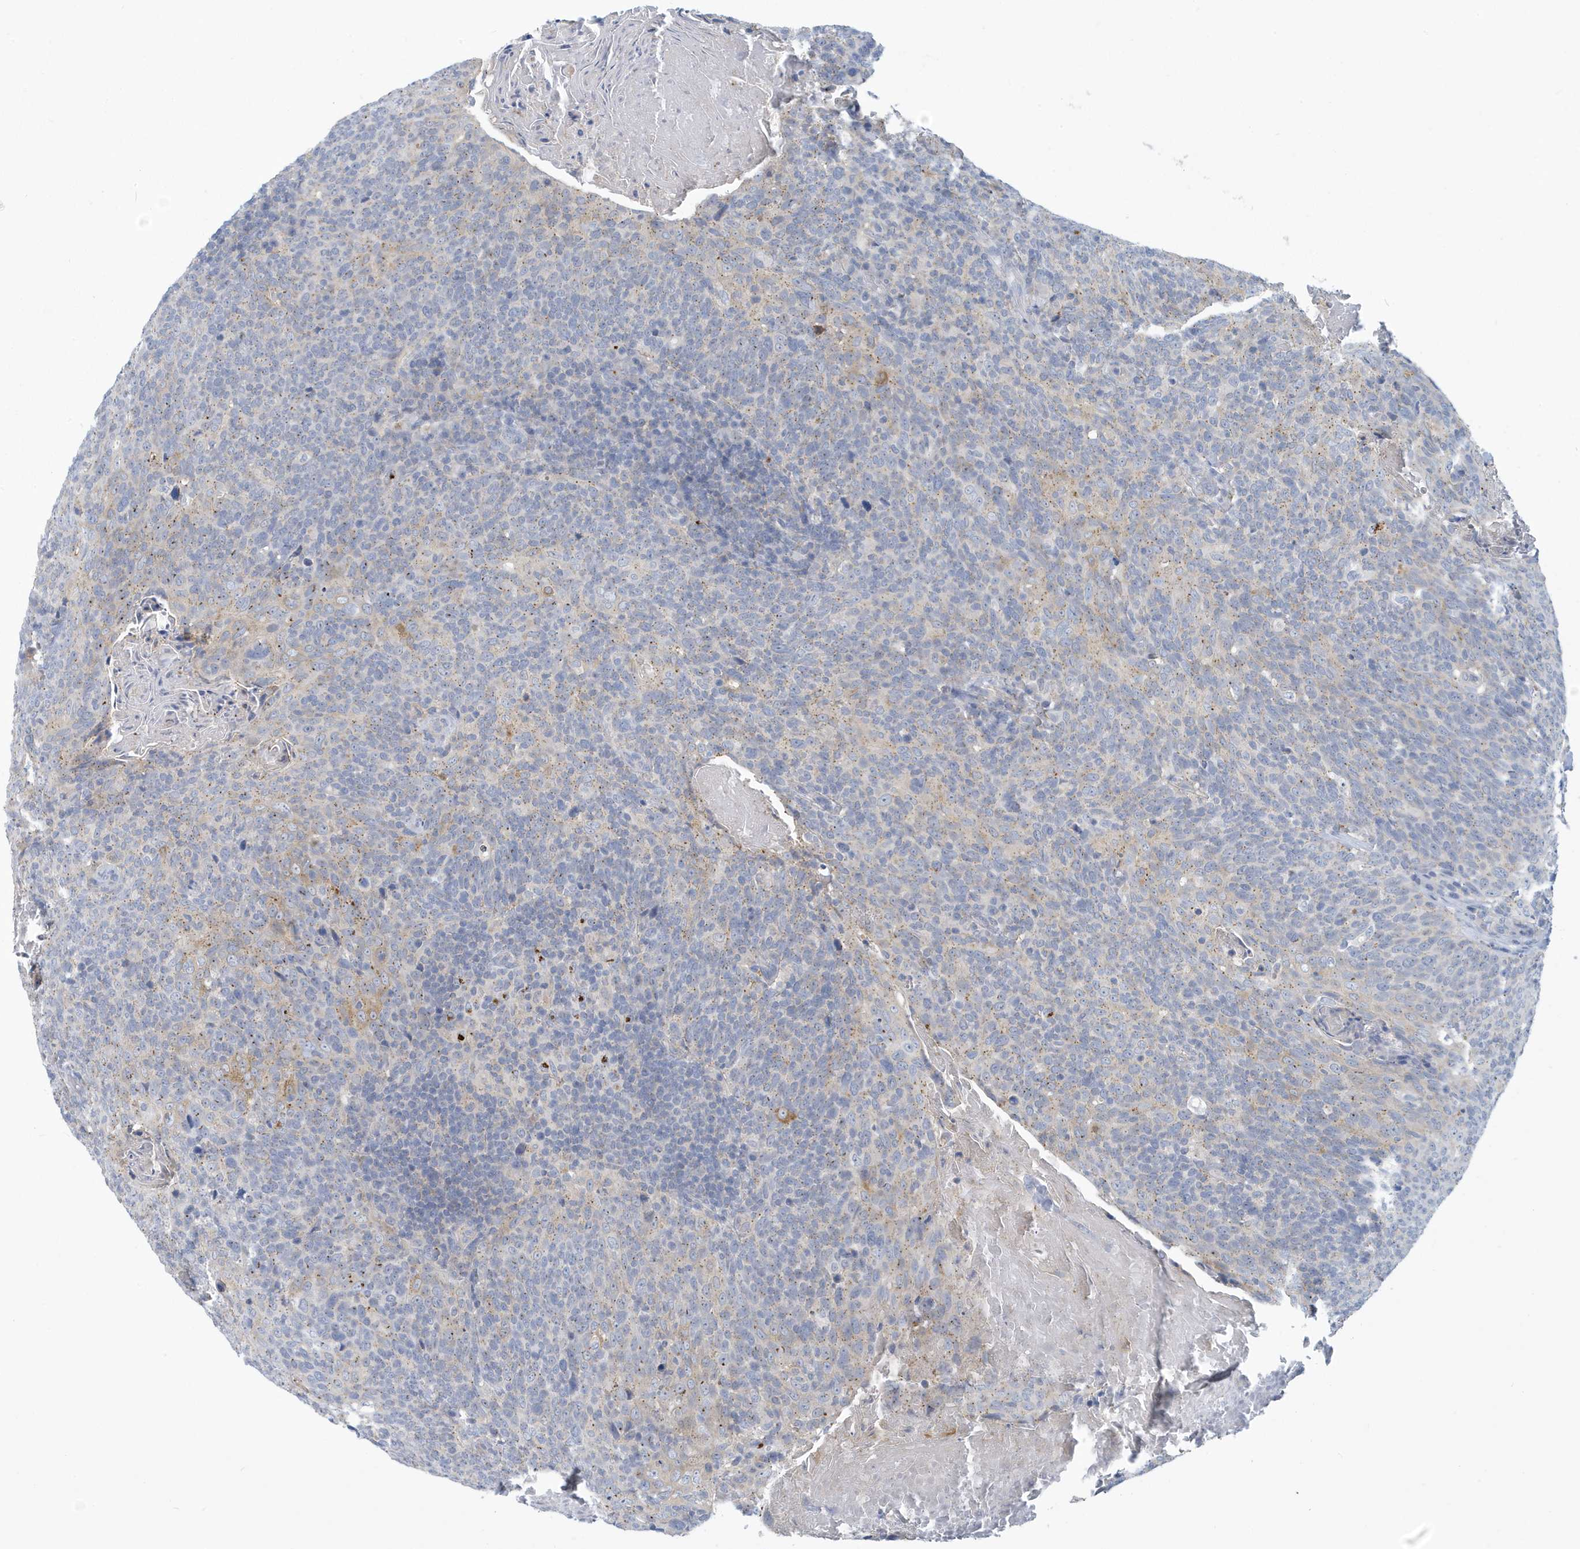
{"staining": {"intensity": "weak", "quantity": "25%-75%", "location": "cytoplasmic/membranous"}, "tissue": "head and neck cancer", "cell_type": "Tumor cells", "image_type": "cancer", "snomed": [{"axis": "morphology", "description": "Squamous cell carcinoma, NOS"}, {"axis": "morphology", "description": "Squamous cell carcinoma, metastatic, NOS"}, {"axis": "topography", "description": "Lymph node"}, {"axis": "topography", "description": "Head-Neck"}], "caption": "Squamous cell carcinoma (head and neck) stained with IHC demonstrates weak cytoplasmic/membranous expression in about 25%-75% of tumor cells. (Brightfield microscopy of DAB IHC at high magnification).", "gene": "VTA1", "patient": {"sex": "male", "age": 62}}